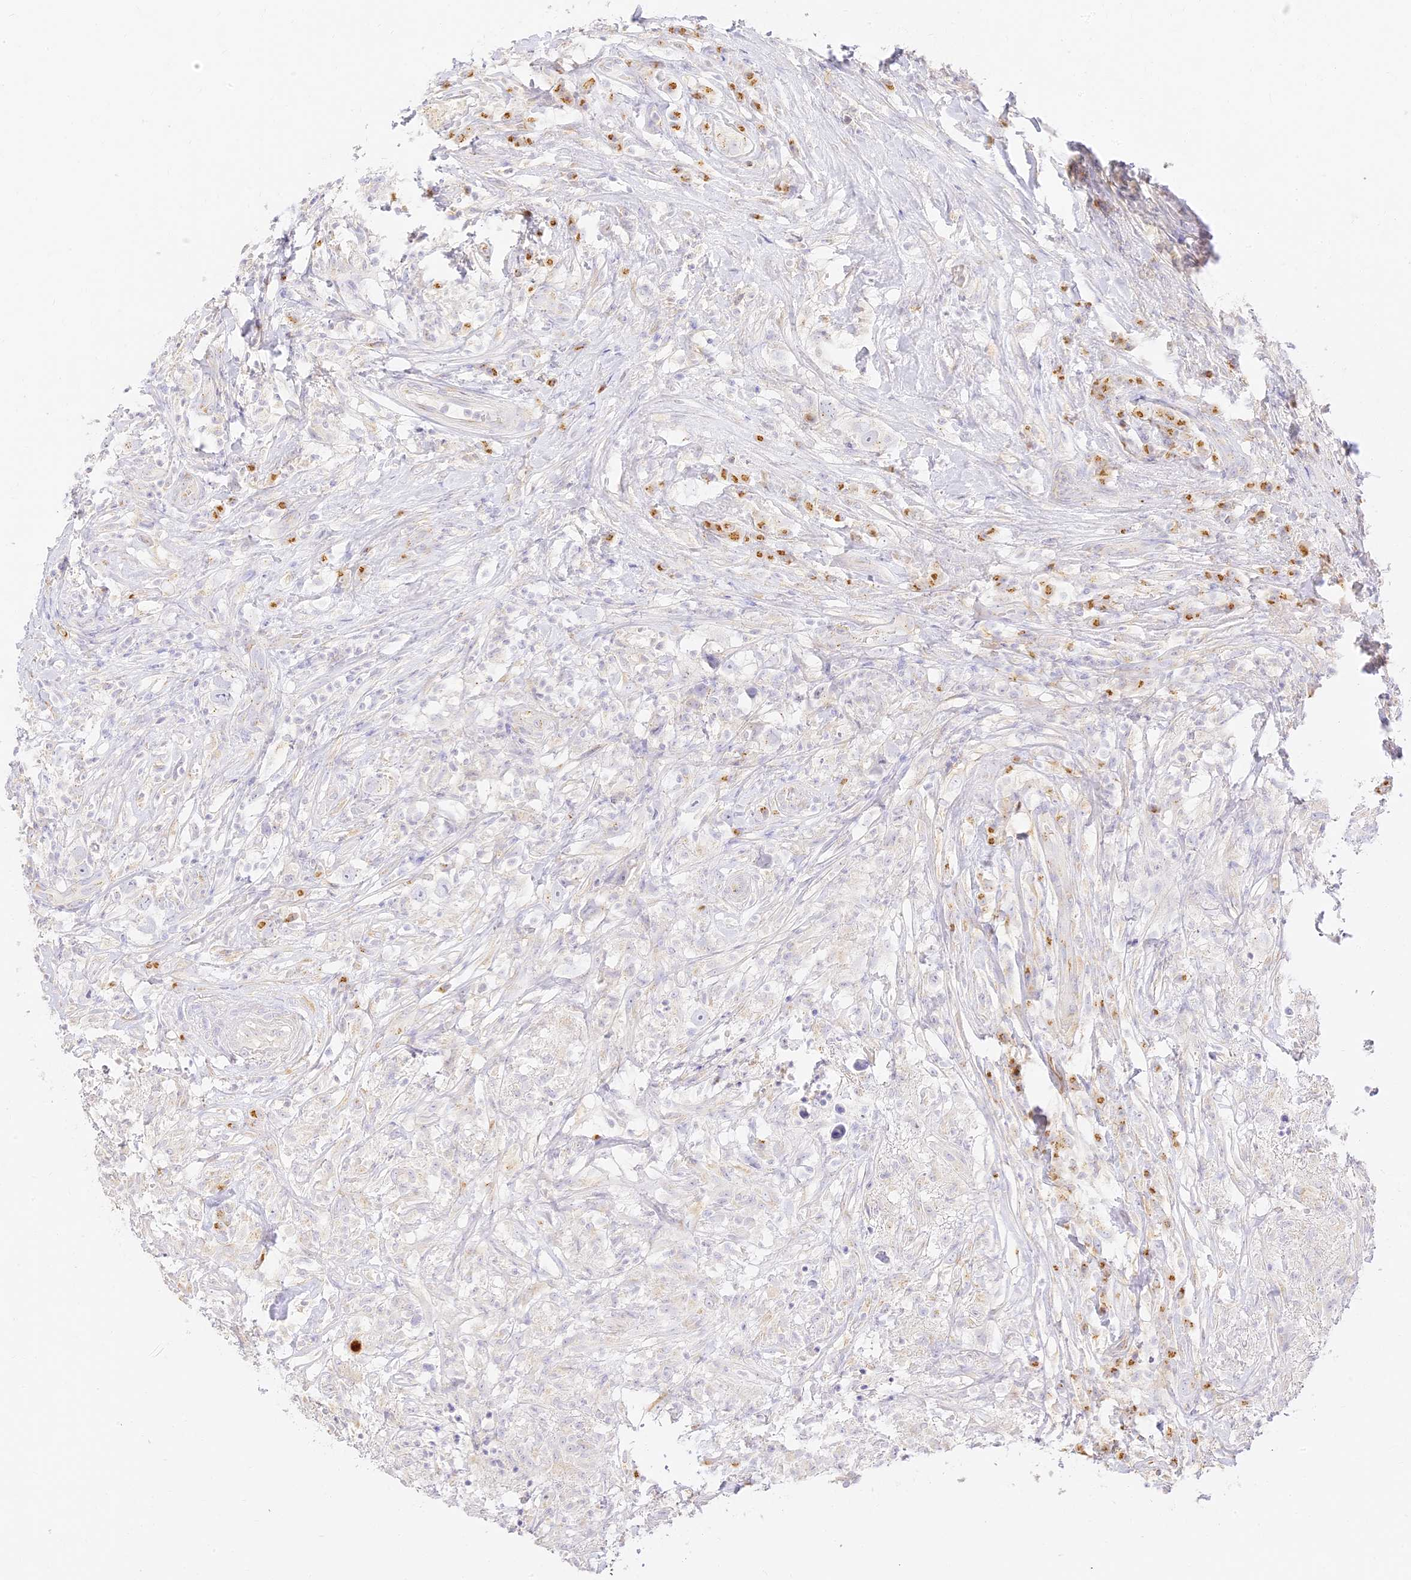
{"staining": {"intensity": "negative", "quantity": "none", "location": "none"}, "tissue": "testis cancer", "cell_type": "Tumor cells", "image_type": "cancer", "snomed": [{"axis": "morphology", "description": "Seminoma, NOS"}, {"axis": "topography", "description": "Testis"}], "caption": "The immunohistochemistry histopathology image has no significant expression in tumor cells of testis seminoma tissue.", "gene": "SEC13", "patient": {"sex": "male", "age": 49}}